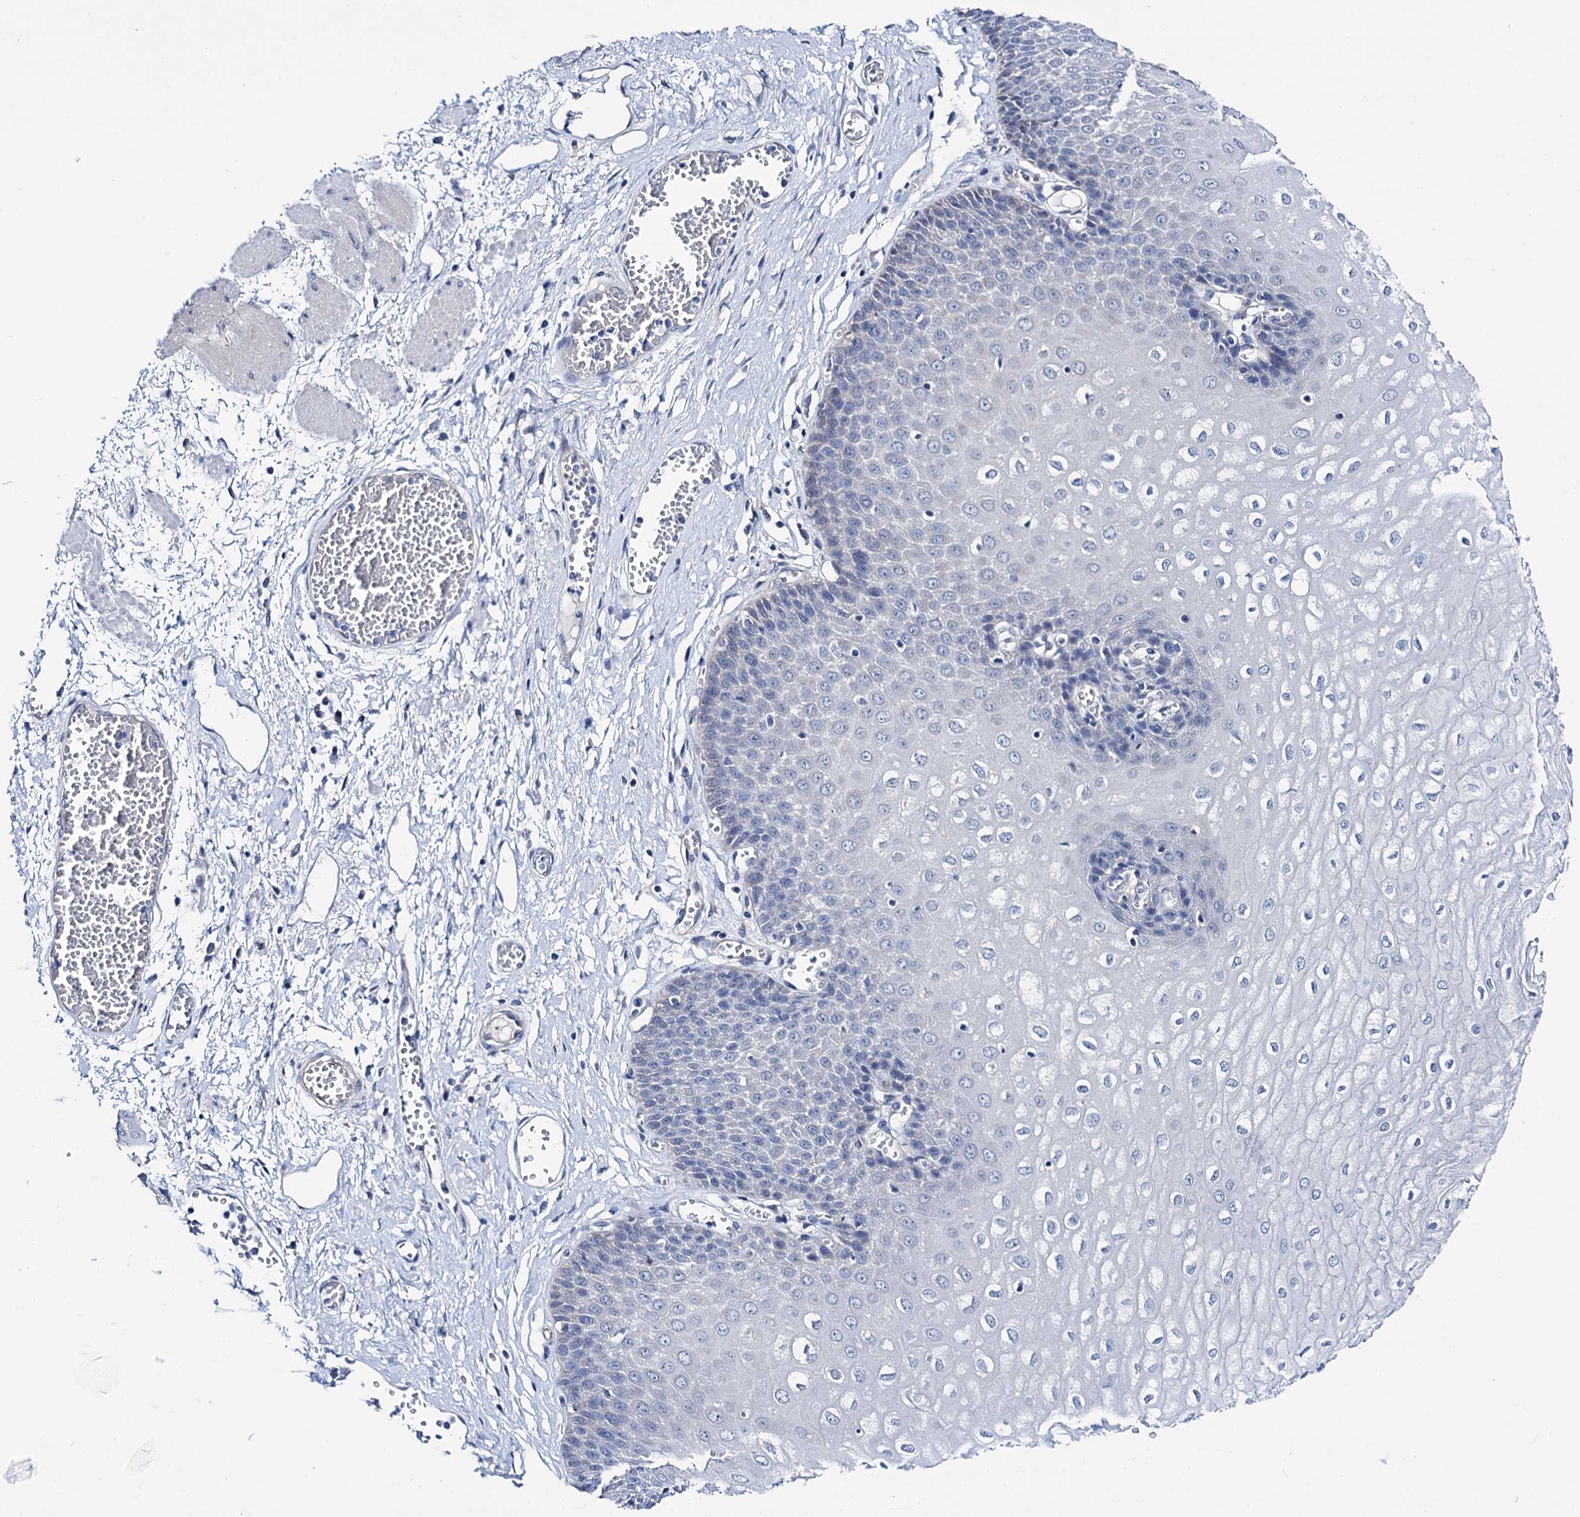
{"staining": {"intensity": "negative", "quantity": "none", "location": "none"}, "tissue": "esophagus", "cell_type": "Squamous epithelial cells", "image_type": "normal", "snomed": [{"axis": "morphology", "description": "Normal tissue, NOS"}, {"axis": "topography", "description": "Esophagus"}], "caption": "IHC photomicrograph of unremarkable esophagus: esophagus stained with DAB shows no significant protein positivity in squamous epithelial cells.", "gene": "SHROOM1", "patient": {"sex": "male", "age": 60}}